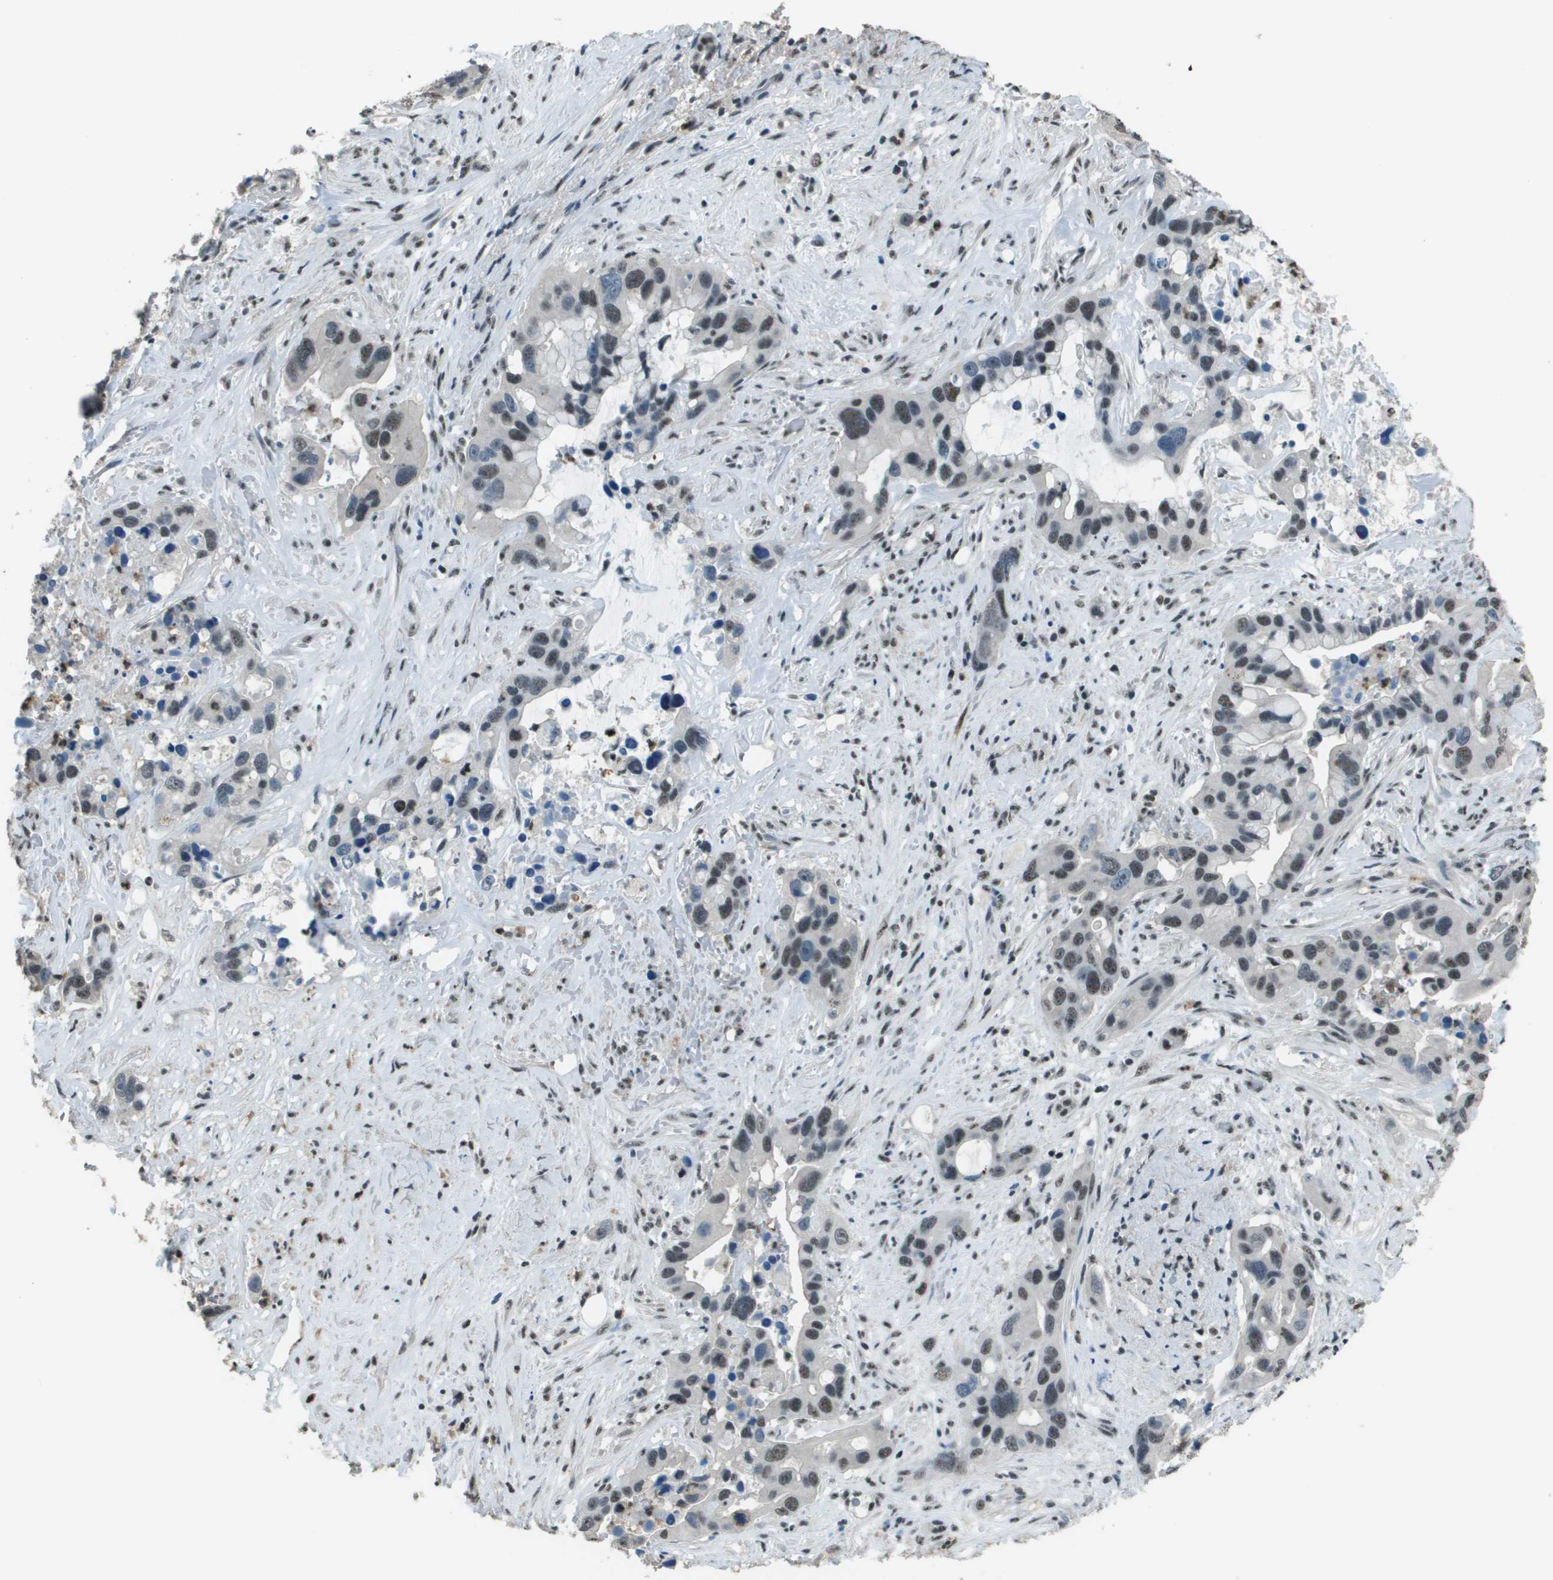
{"staining": {"intensity": "moderate", "quantity": ">75%", "location": "nuclear"}, "tissue": "liver cancer", "cell_type": "Tumor cells", "image_type": "cancer", "snomed": [{"axis": "morphology", "description": "Cholangiocarcinoma"}, {"axis": "topography", "description": "Liver"}], "caption": "Immunohistochemistry (IHC) of human liver cancer demonstrates medium levels of moderate nuclear positivity in approximately >75% of tumor cells.", "gene": "DEPDC1", "patient": {"sex": "female", "age": 65}}